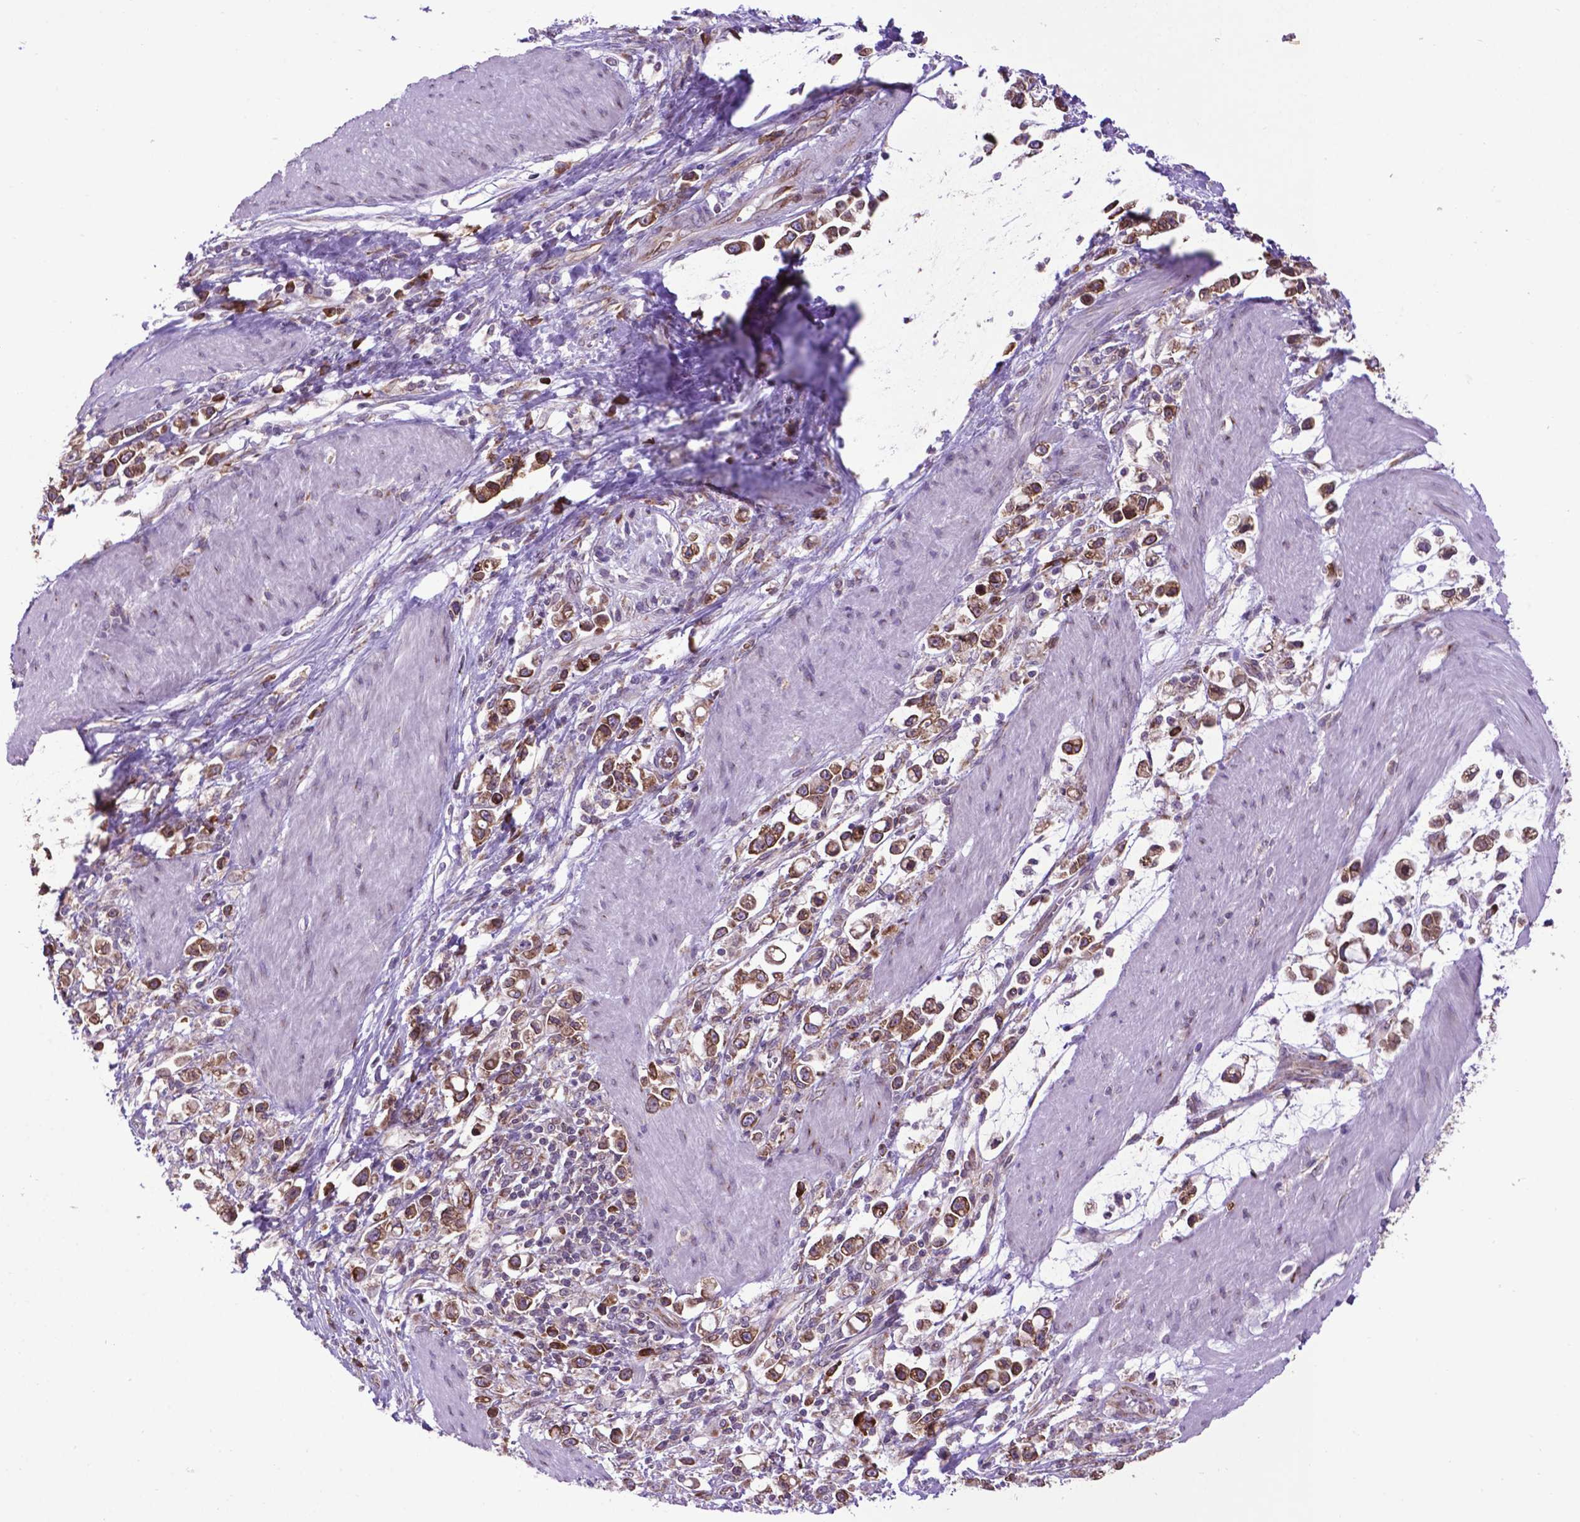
{"staining": {"intensity": "moderate", "quantity": ">75%", "location": "cytoplasmic/membranous"}, "tissue": "stomach cancer", "cell_type": "Tumor cells", "image_type": "cancer", "snomed": [{"axis": "morphology", "description": "Adenocarcinoma, NOS"}, {"axis": "topography", "description": "Stomach"}], "caption": "The micrograph demonstrates immunohistochemical staining of adenocarcinoma (stomach). There is moderate cytoplasmic/membranous expression is present in approximately >75% of tumor cells. The staining was performed using DAB (3,3'-diaminobenzidine), with brown indicating positive protein expression. Nuclei are stained blue with hematoxylin.", "gene": "WDR83OS", "patient": {"sex": "male", "age": 63}}